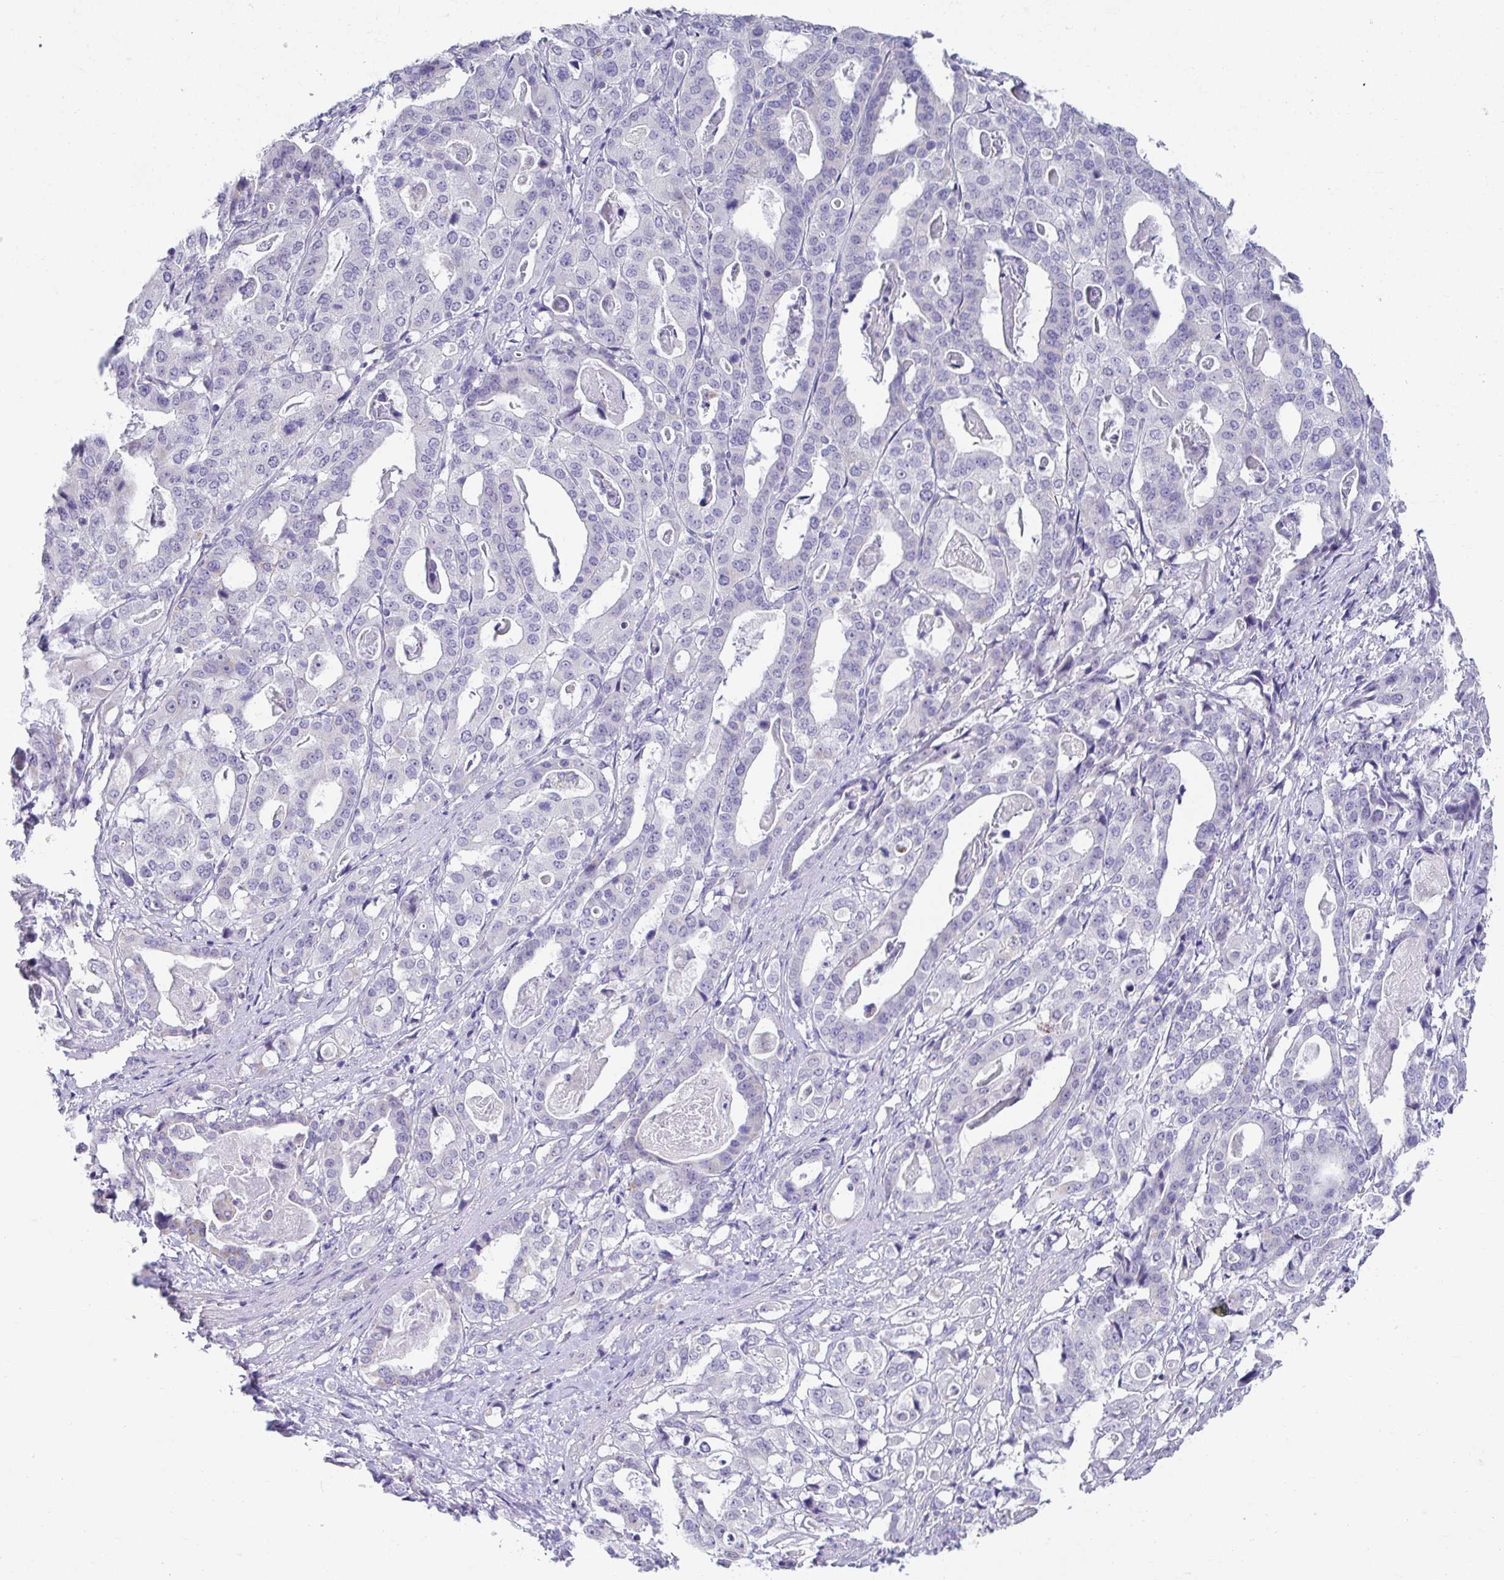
{"staining": {"intensity": "negative", "quantity": "none", "location": "none"}, "tissue": "stomach cancer", "cell_type": "Tumor cells", "image_type": "cancer", "snomed": [{"axis": "morphology", "description": "Adenocarcinoma, NOS"}, {"axis": "topography", "description": "Stomach"}], "caption": "This is an IHC histopathology image of stomach adenocarcinoma. There is no positivity in tumor cells.", "gene": "CXCR1", "patient": {"sex": "male", "age": 48}}